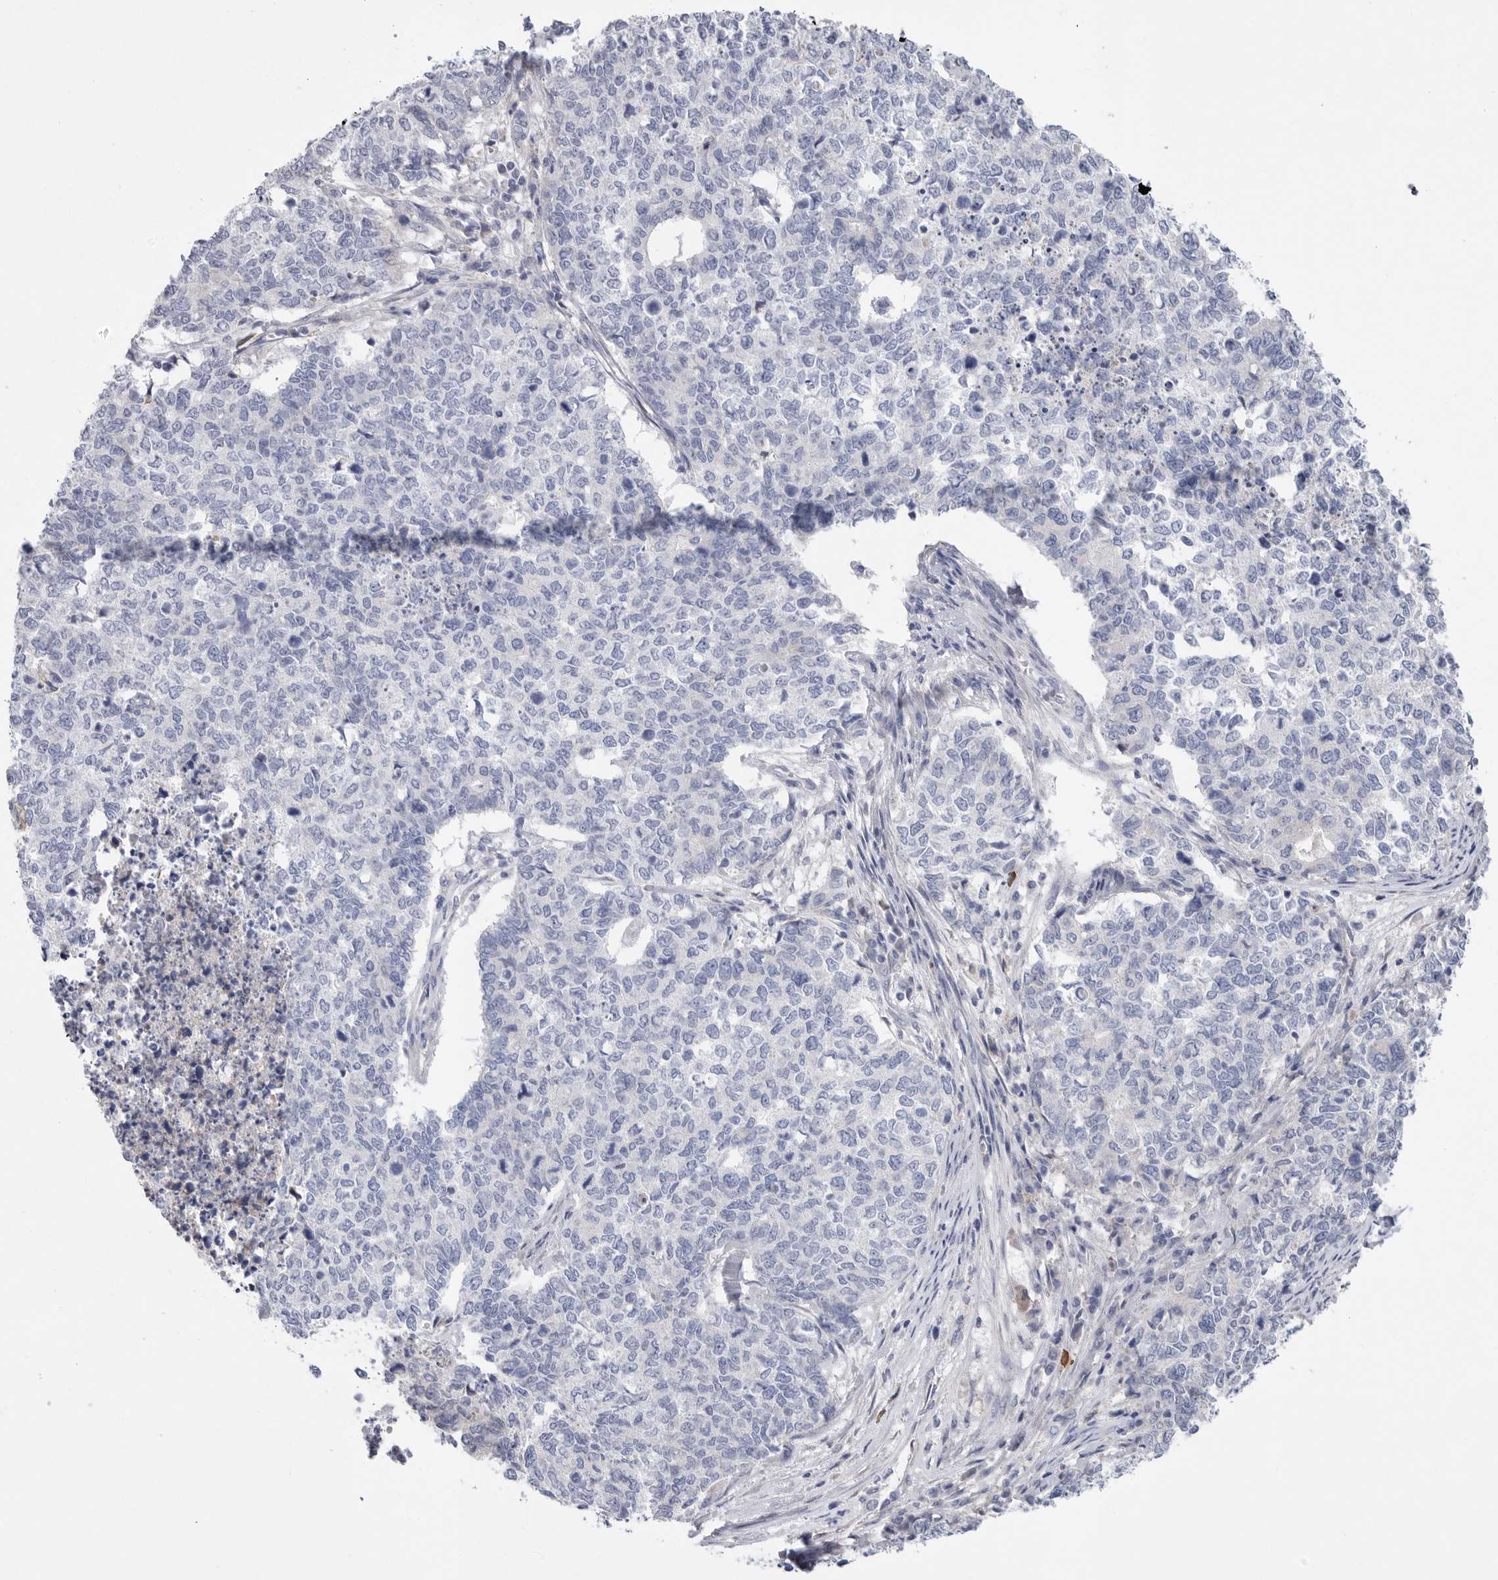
{"staining": {"intensity": "negative", "quantity": "none", "location": "none"}, "tissue": "cervical cancer", "cell_type": "Tumor cells", "image_type": "cancer", "snomed": [{"axis": "morphology", "description": "Squamous cell carcinoma, NOS"}, {"axis": "topography", "description": "Cervix"}], "caption": "IHC of cervical squamous cell carcinoma demonstrates no staining in tumor cells.", "gene": "CAMK2B", "patient": {"sex": "female", "age": 63}}